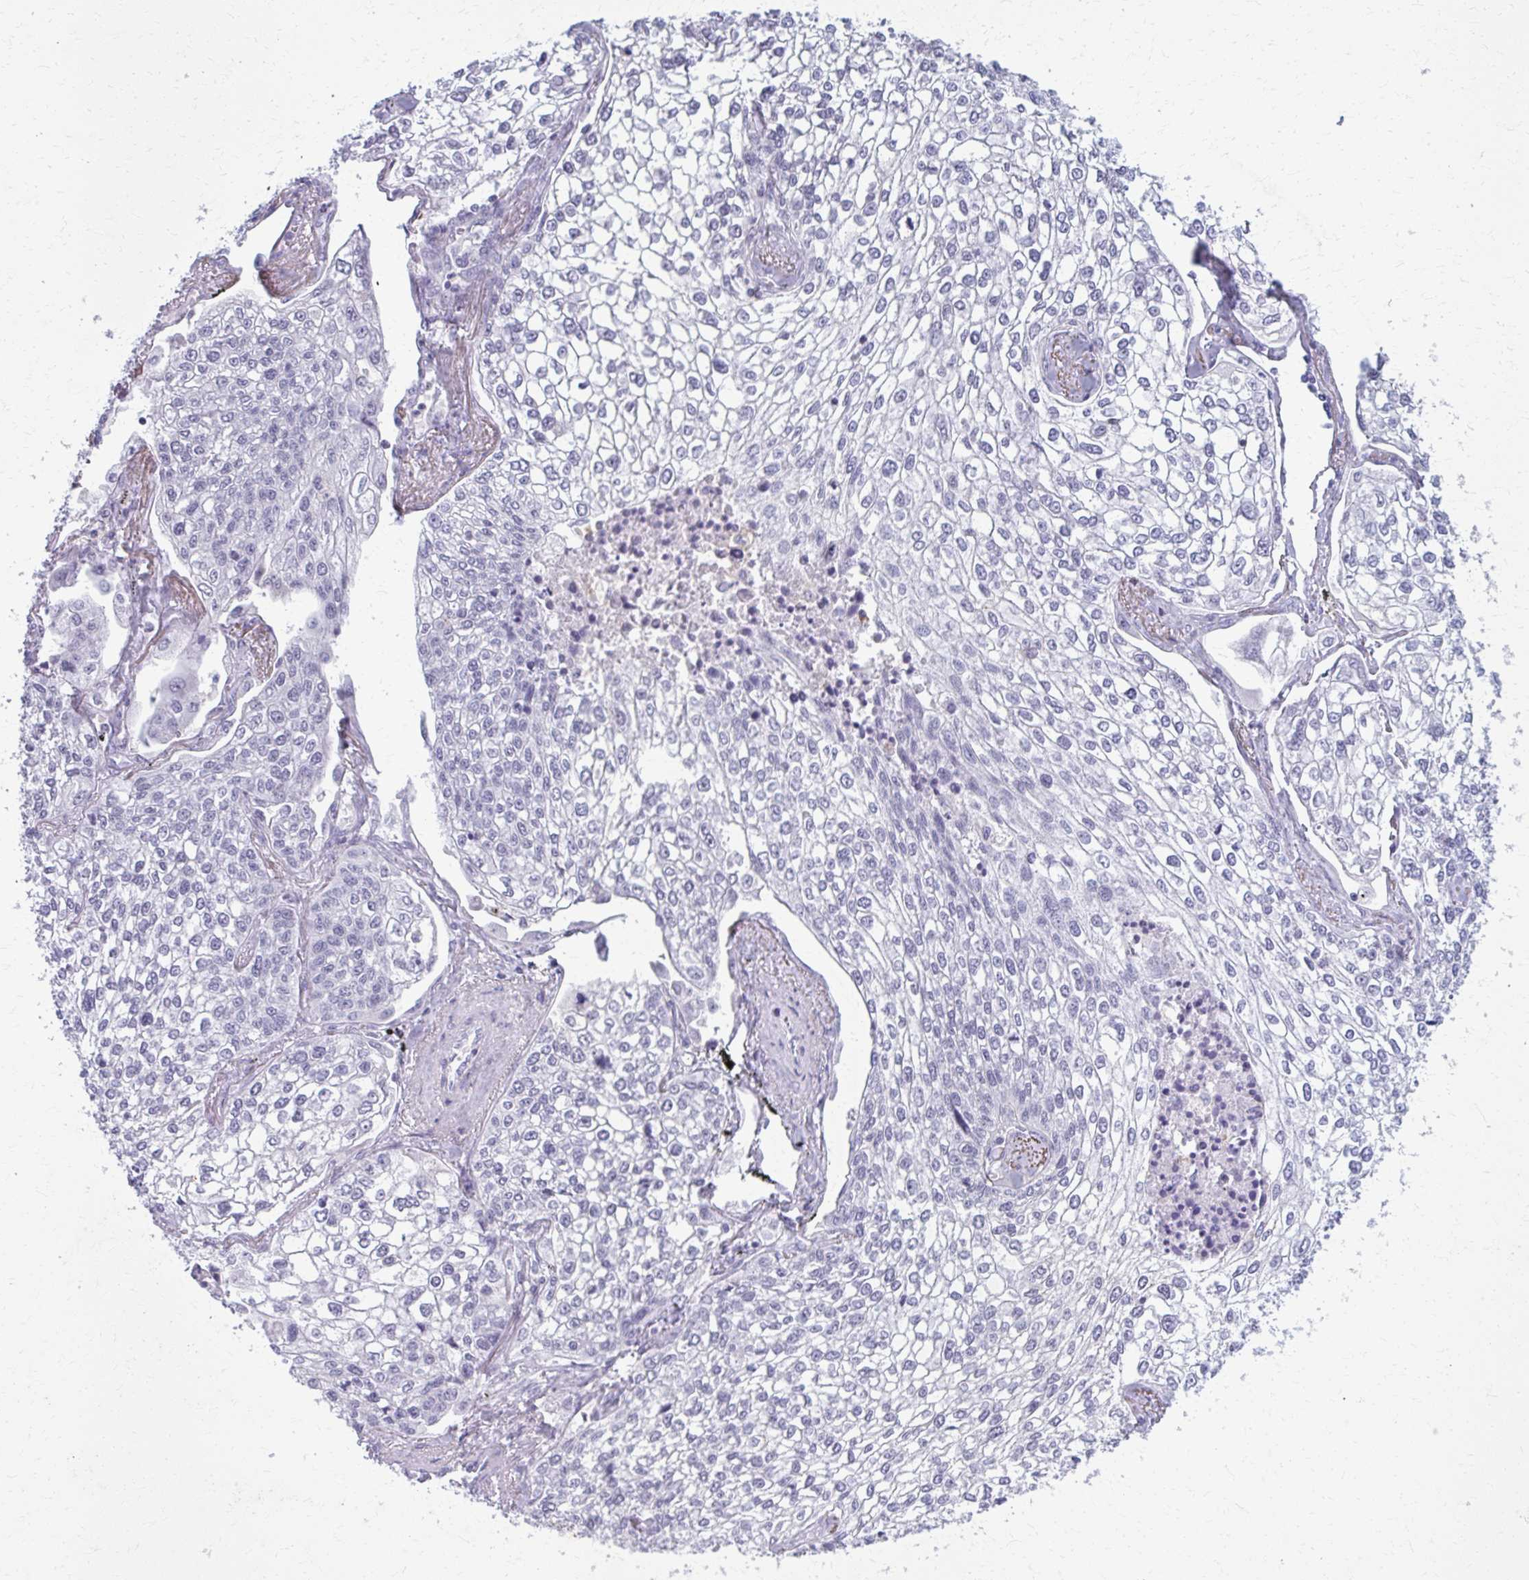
{"staining": {"intensity": "negative", "quantity": "none", "location": "none"}, "tissue": "lung cancer", "cell_type": "Tumor cells", "image_type": "cancer", "snomed": [{"axis": "morphology", "description": "Squamous cell carcinoma, NOS"}, {"axis": "topography", "description": "Lung"}], "caption": "Immunohistochemical staining of human lung cancer exhibits no significant positivity in tumor cells.", "gene": "CARD9", "patient": {"sex": "male", "age": 74}}